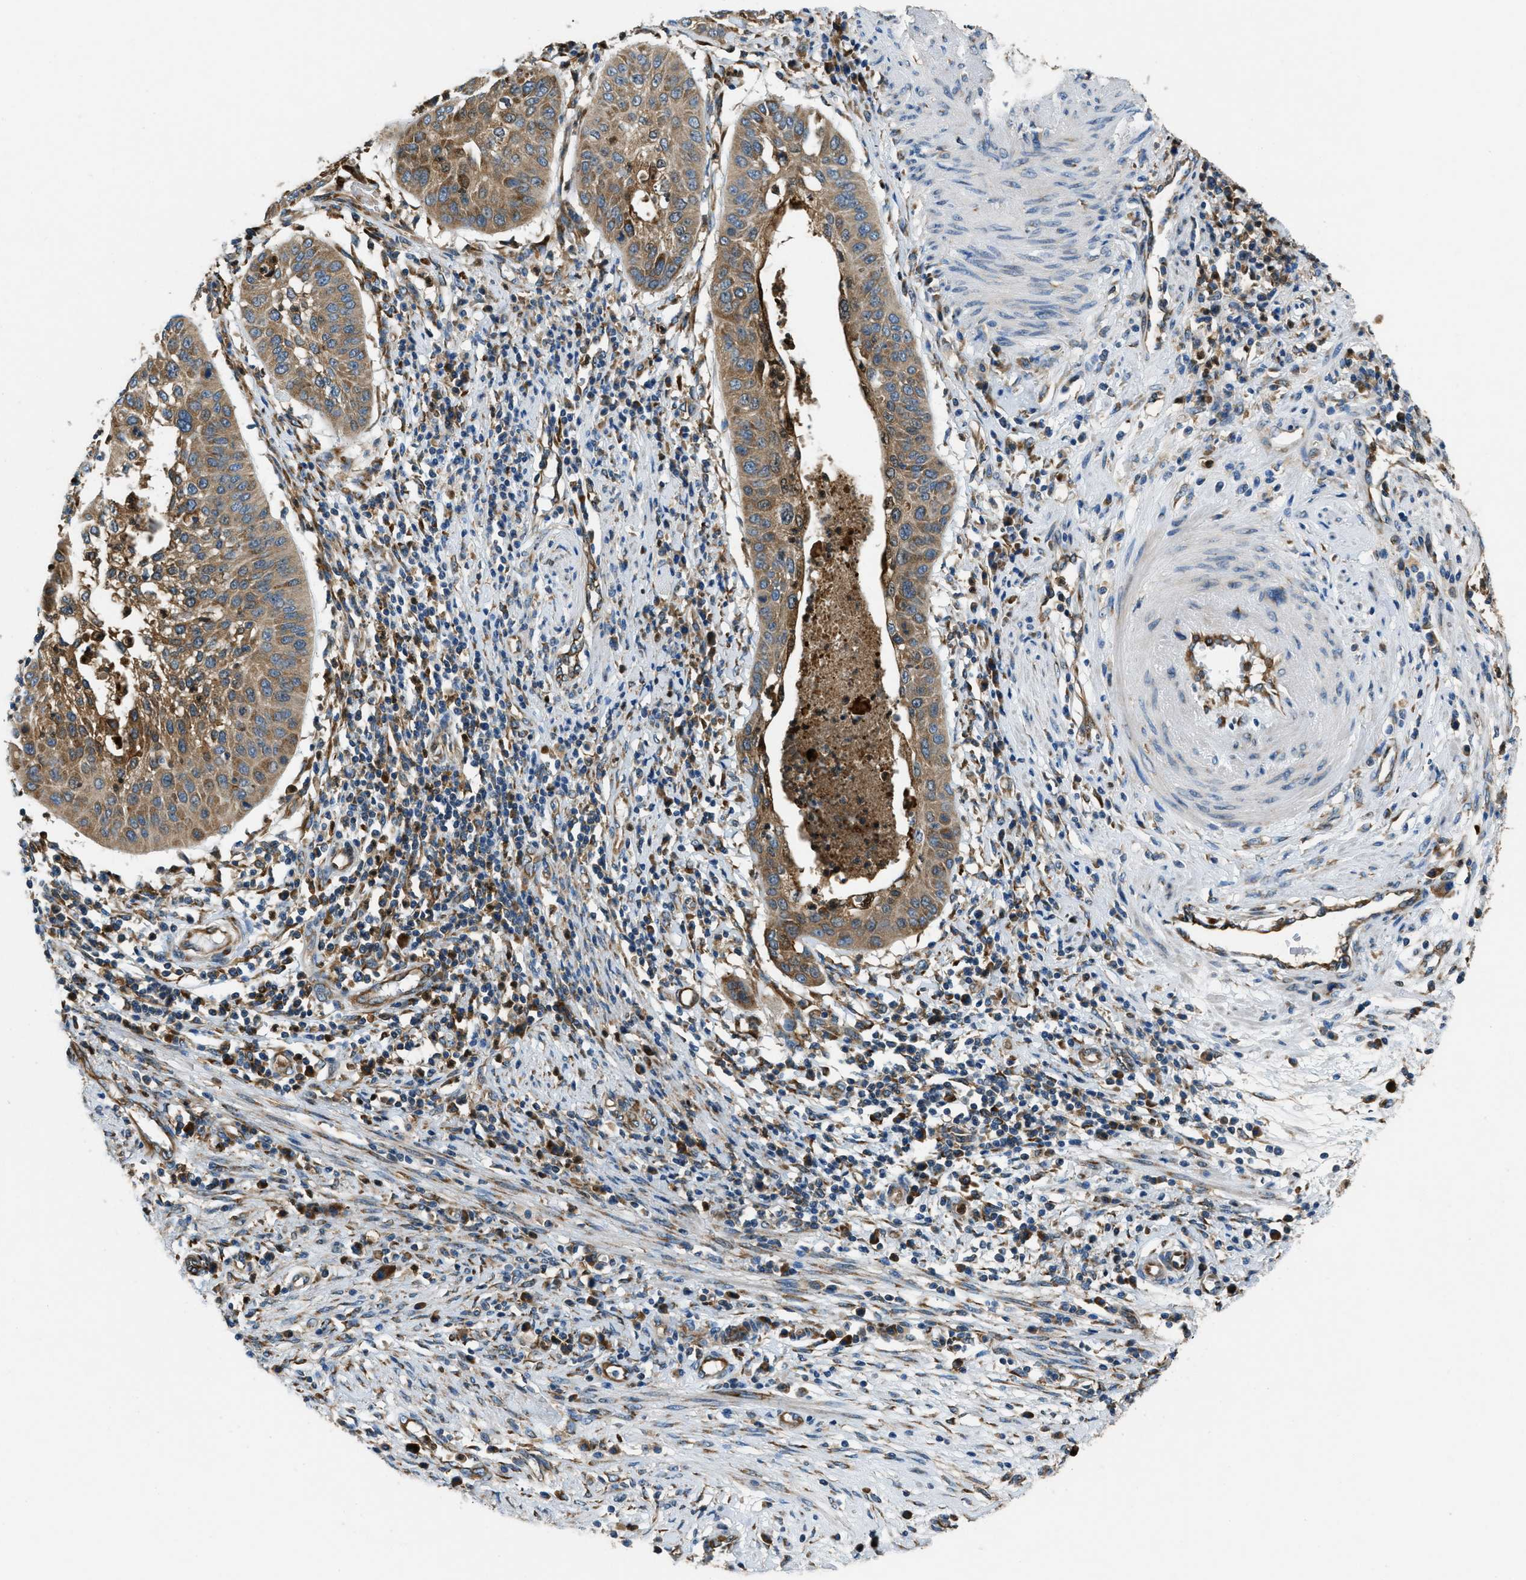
{"staining": {"intensity": "moderate", "quantity": ">75%", "location": "cytoplasmic/membranous"}, "tissue": "cervical cancer", "cell_type": "Tumor cells", "image_type": "cancer", "snomed": [{"axis": "morphology", "description": "Normal tissue, NOS"}, {"axis": "morphology", "description": "Squamous cell carcinoma, NOS"}, {"axis": "topography", "description": "Cervix"}], "caption": "Cervical cancer (squamous cell carcinoma) stained with a brown dye demonstrates moderate cytoplasmic/membranous positive expression in approximately >75% of tumor cells.", "gene": "GIMAP8", "patient": {"sex": "female", "age": 39}}